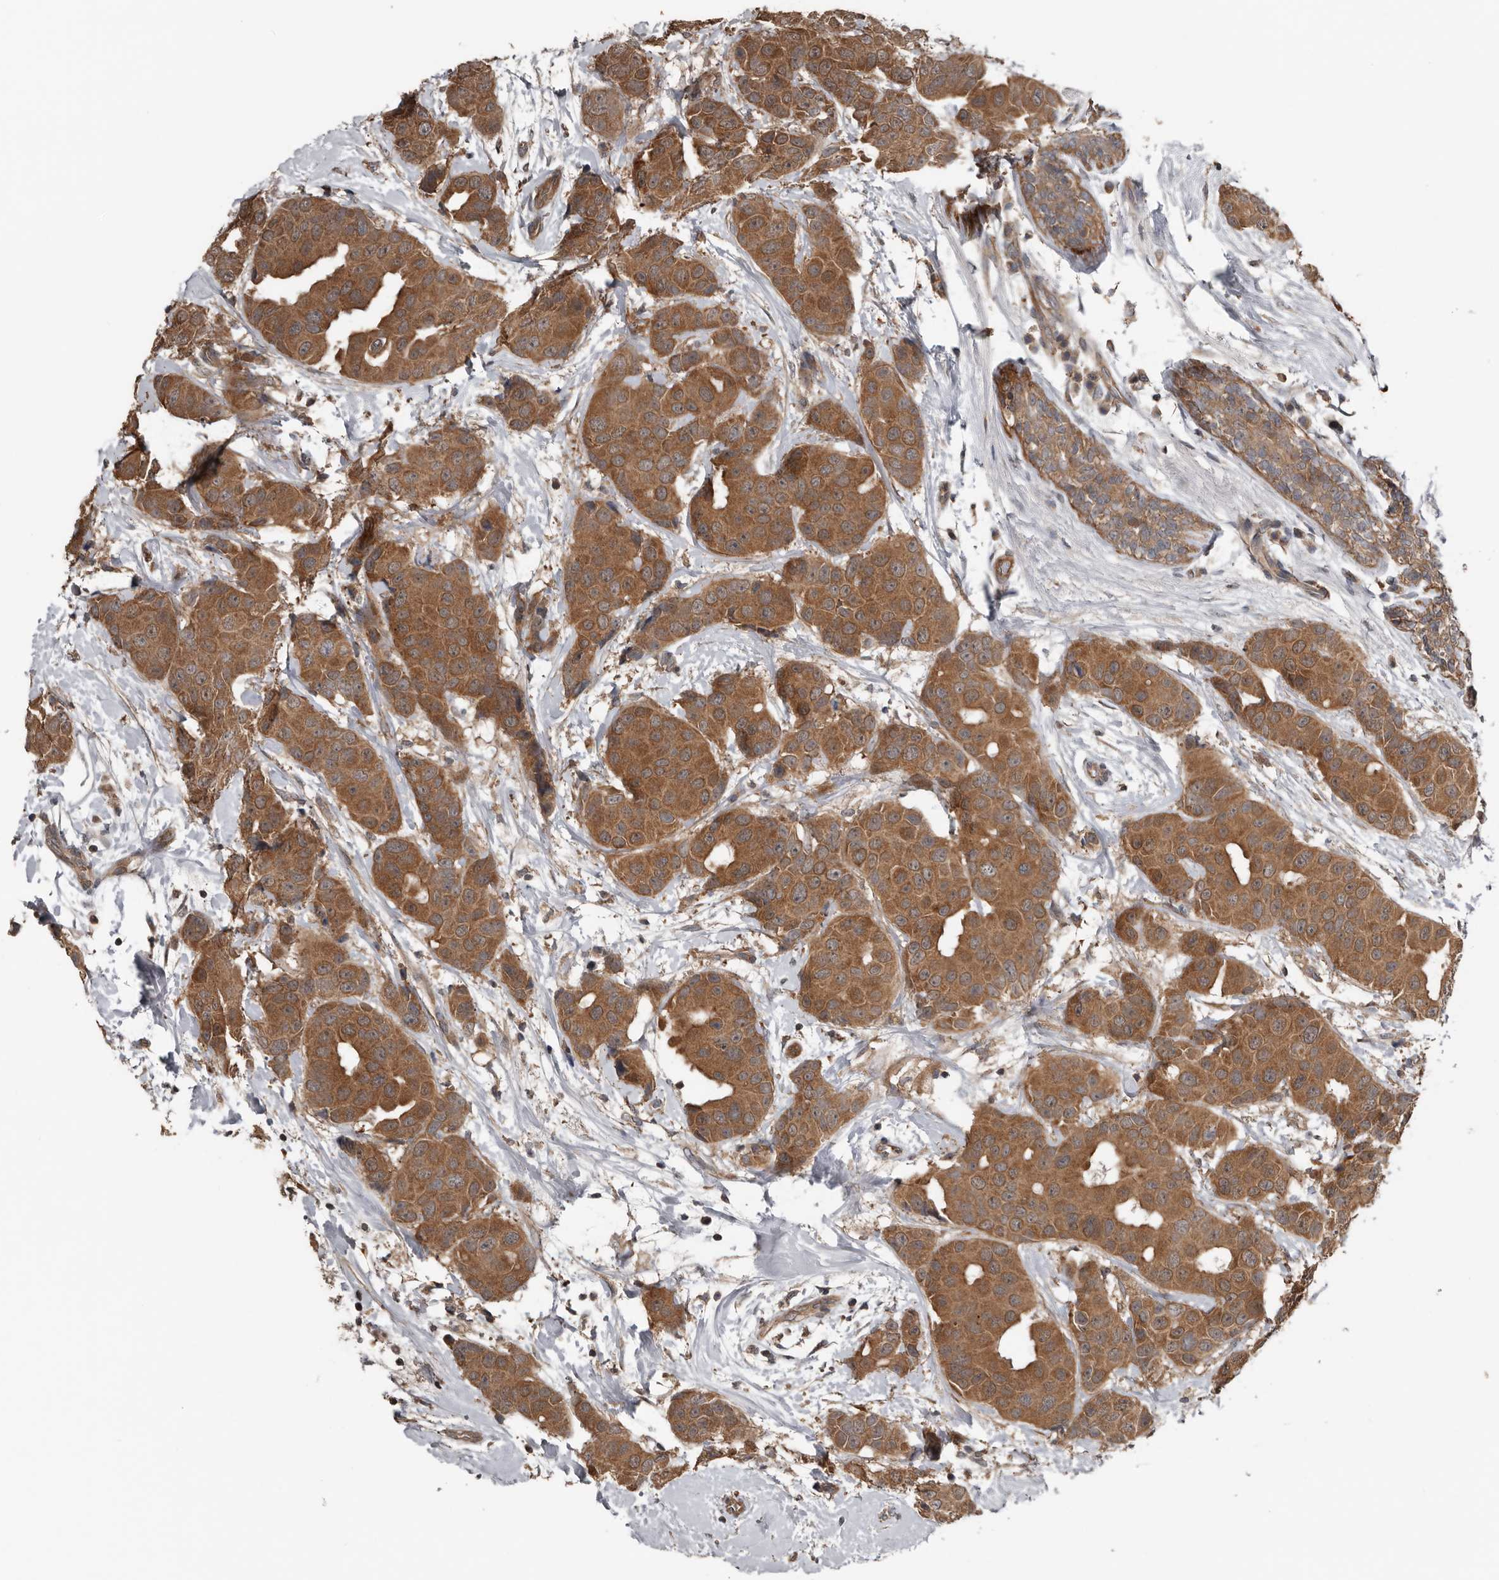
{"staining": {"intensity": "strong", "quantity": ">75%", "location": "cytoplasmic/membranous"}, "tissue": "breast cancer", "cell_type": "Tumor cells", "image_type": "cancer", "snomed": [{"axis": "morphology", "description": "Normal tissue, NOS"}, {"axis": "morphology", "description": "Duct carcinoma"}, {"axis": "topography", "description": "Breast"}], "caption": "The photomicrograph shows staining of intraductal carcinoma (breast), revealing strong cytoplasmic/membranous protein staining (brown color) within tumor cells.", "gene": "DNAJB4", "patient": {"sex": "female", "age": 39}}